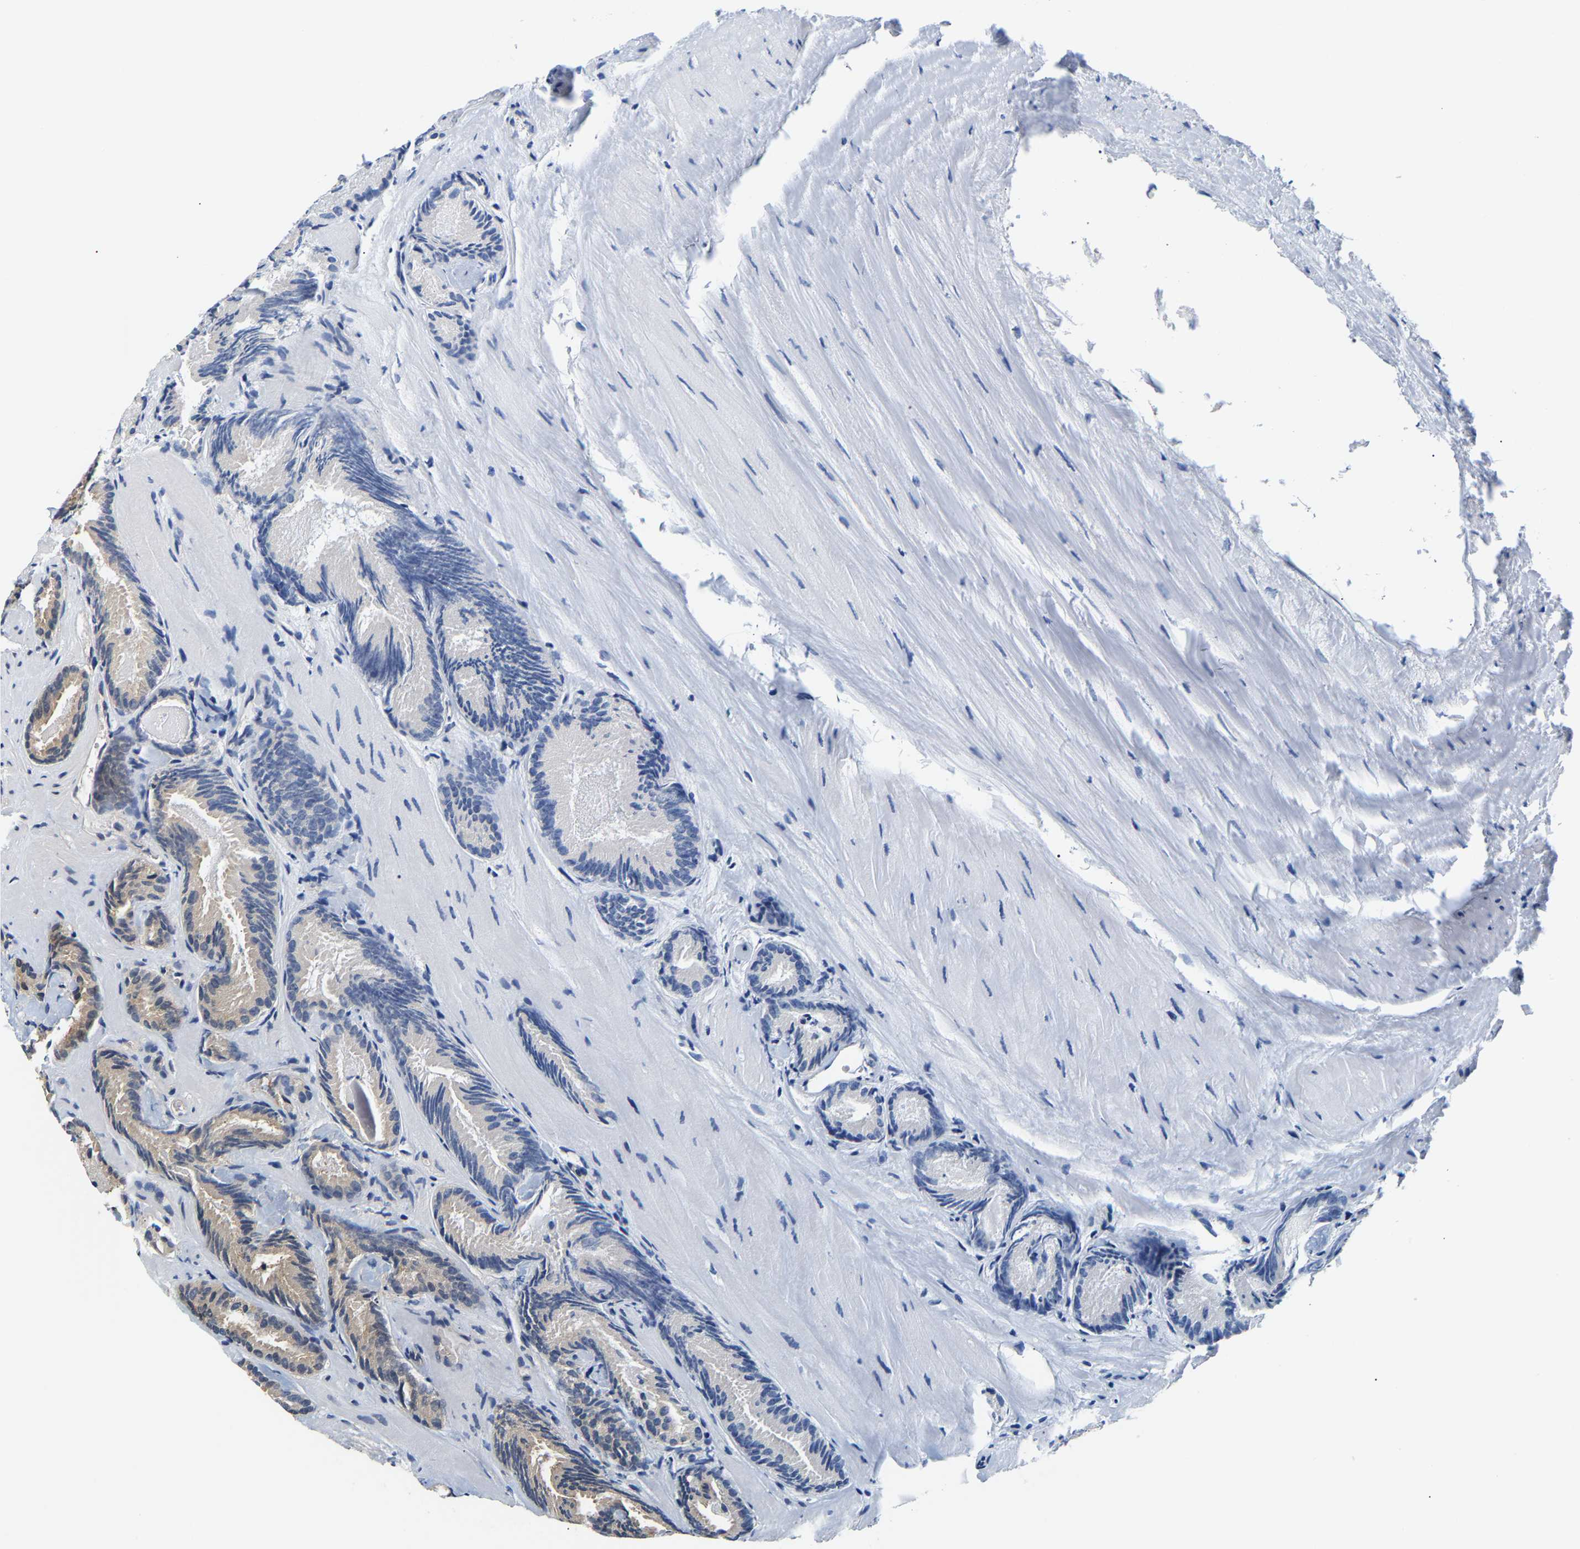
{"staining": {"intensity": "weak", "quantity": "<25%", "location": "cytoplasmic/membranous"}, "tissue": "prostate cancer", "cell_type": "Tumor cells", "image_type": "cancer", "snomed": [{"axis": "morphology", "description": "Adenocarcinoma, Low grade"}, {"axis": "topography", "description": "Prostate"}], "caption": "Low-grade adenocarcinoma (prostate) was stained to show a protein in brown. There is no significant staining in tumor cells.", "gene": "ARHGEF12", "patient": {"sex": "male", "age": 51}}